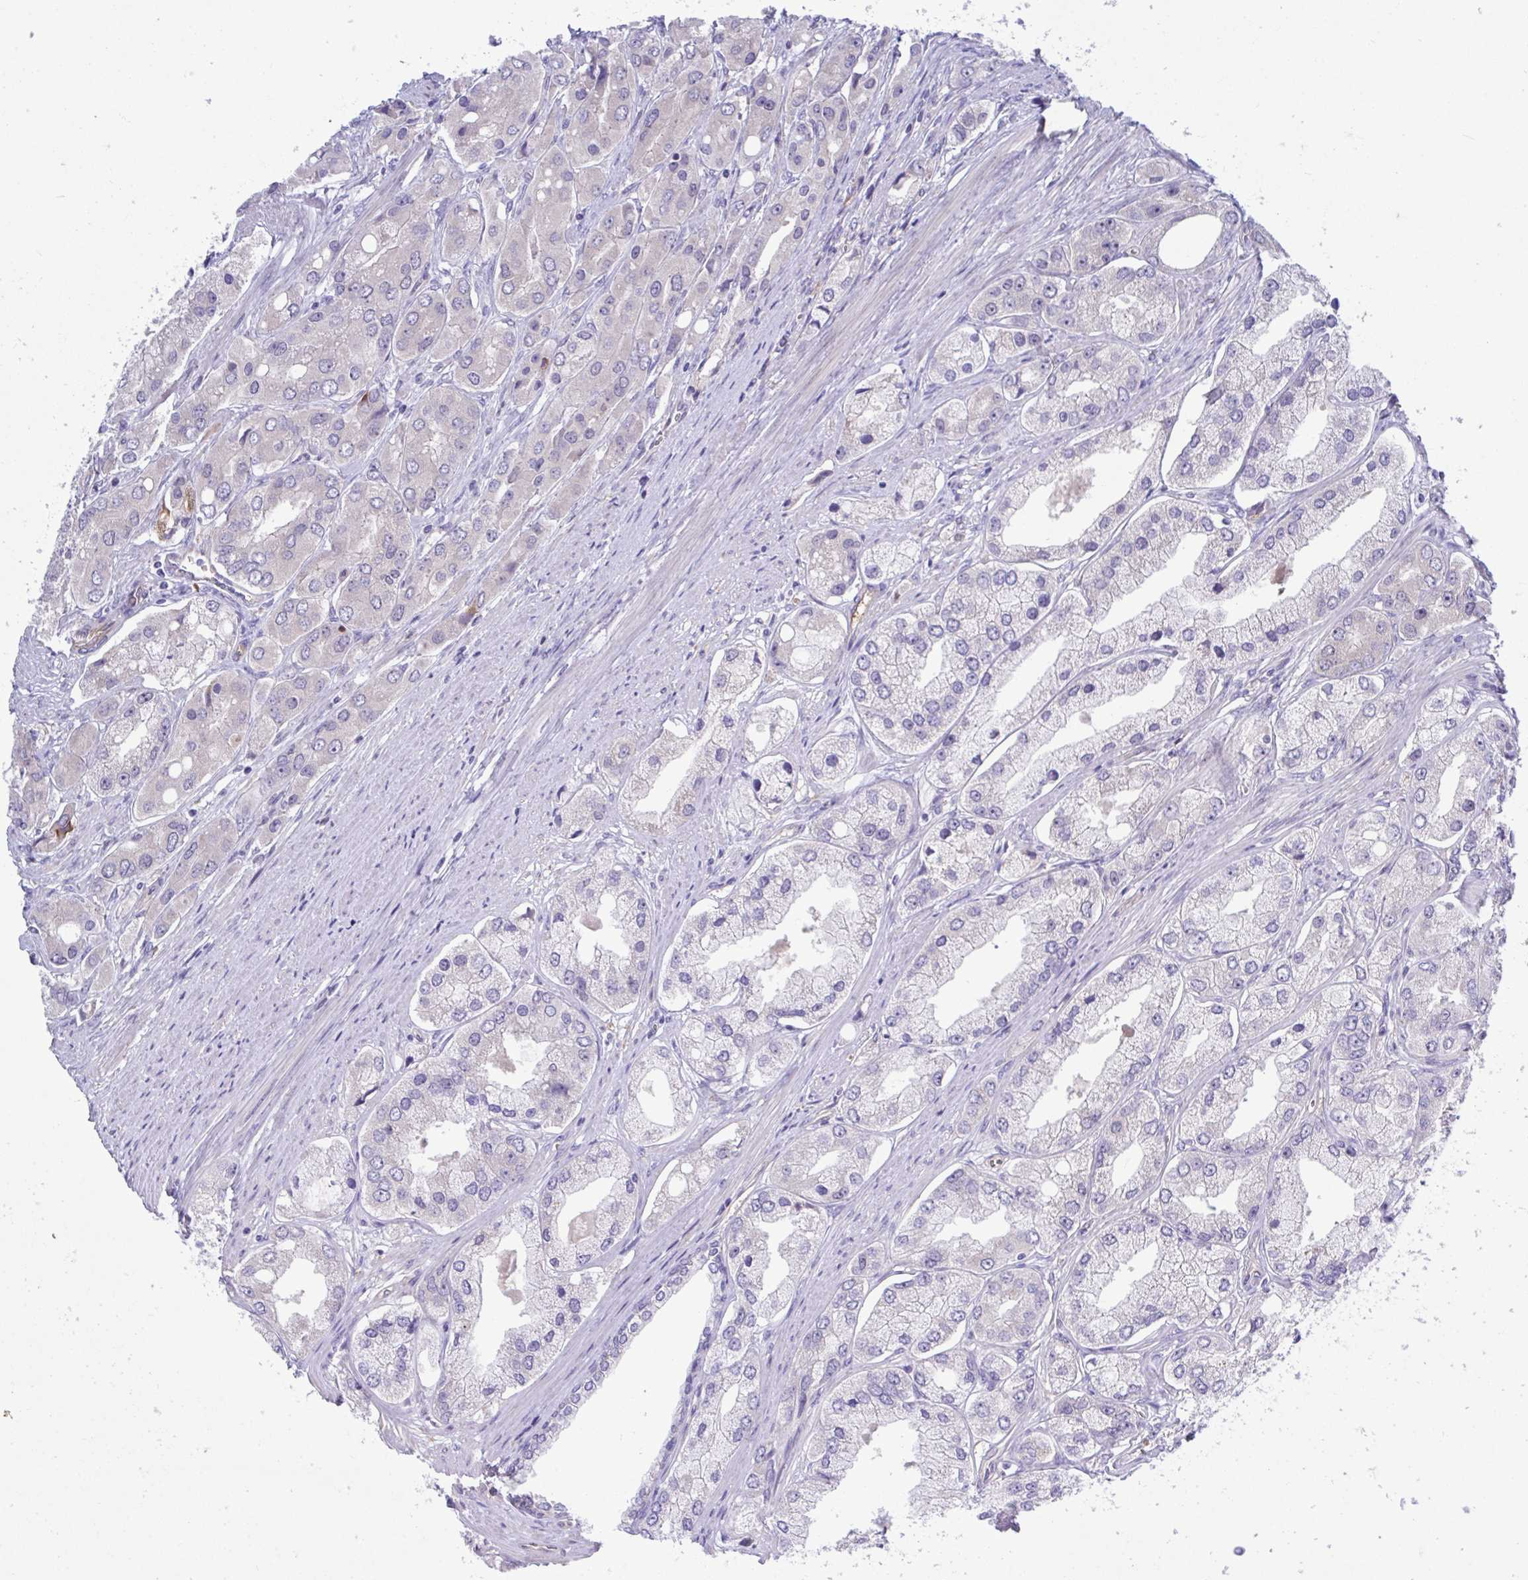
{"staining": {"intensity": "negative", "quantity": "none", "location": "none"}, "tissue": "prostate cancer", "cell_type": "Tumor cells", "image_type": "cancer", "snomed": [{"axis": "morphology", "description": "Adenocarcinoma, Low grade"}, {"axis": "topography", "description": "Prostate"}], "caption": "This is a histopathology image of IHC staining of prostate cancer (low-grade adenocarcinoma), which shows no positivity in tumor cells.", "gene": "CENPQ", "patient": {"sex": "male", "age": 69}}